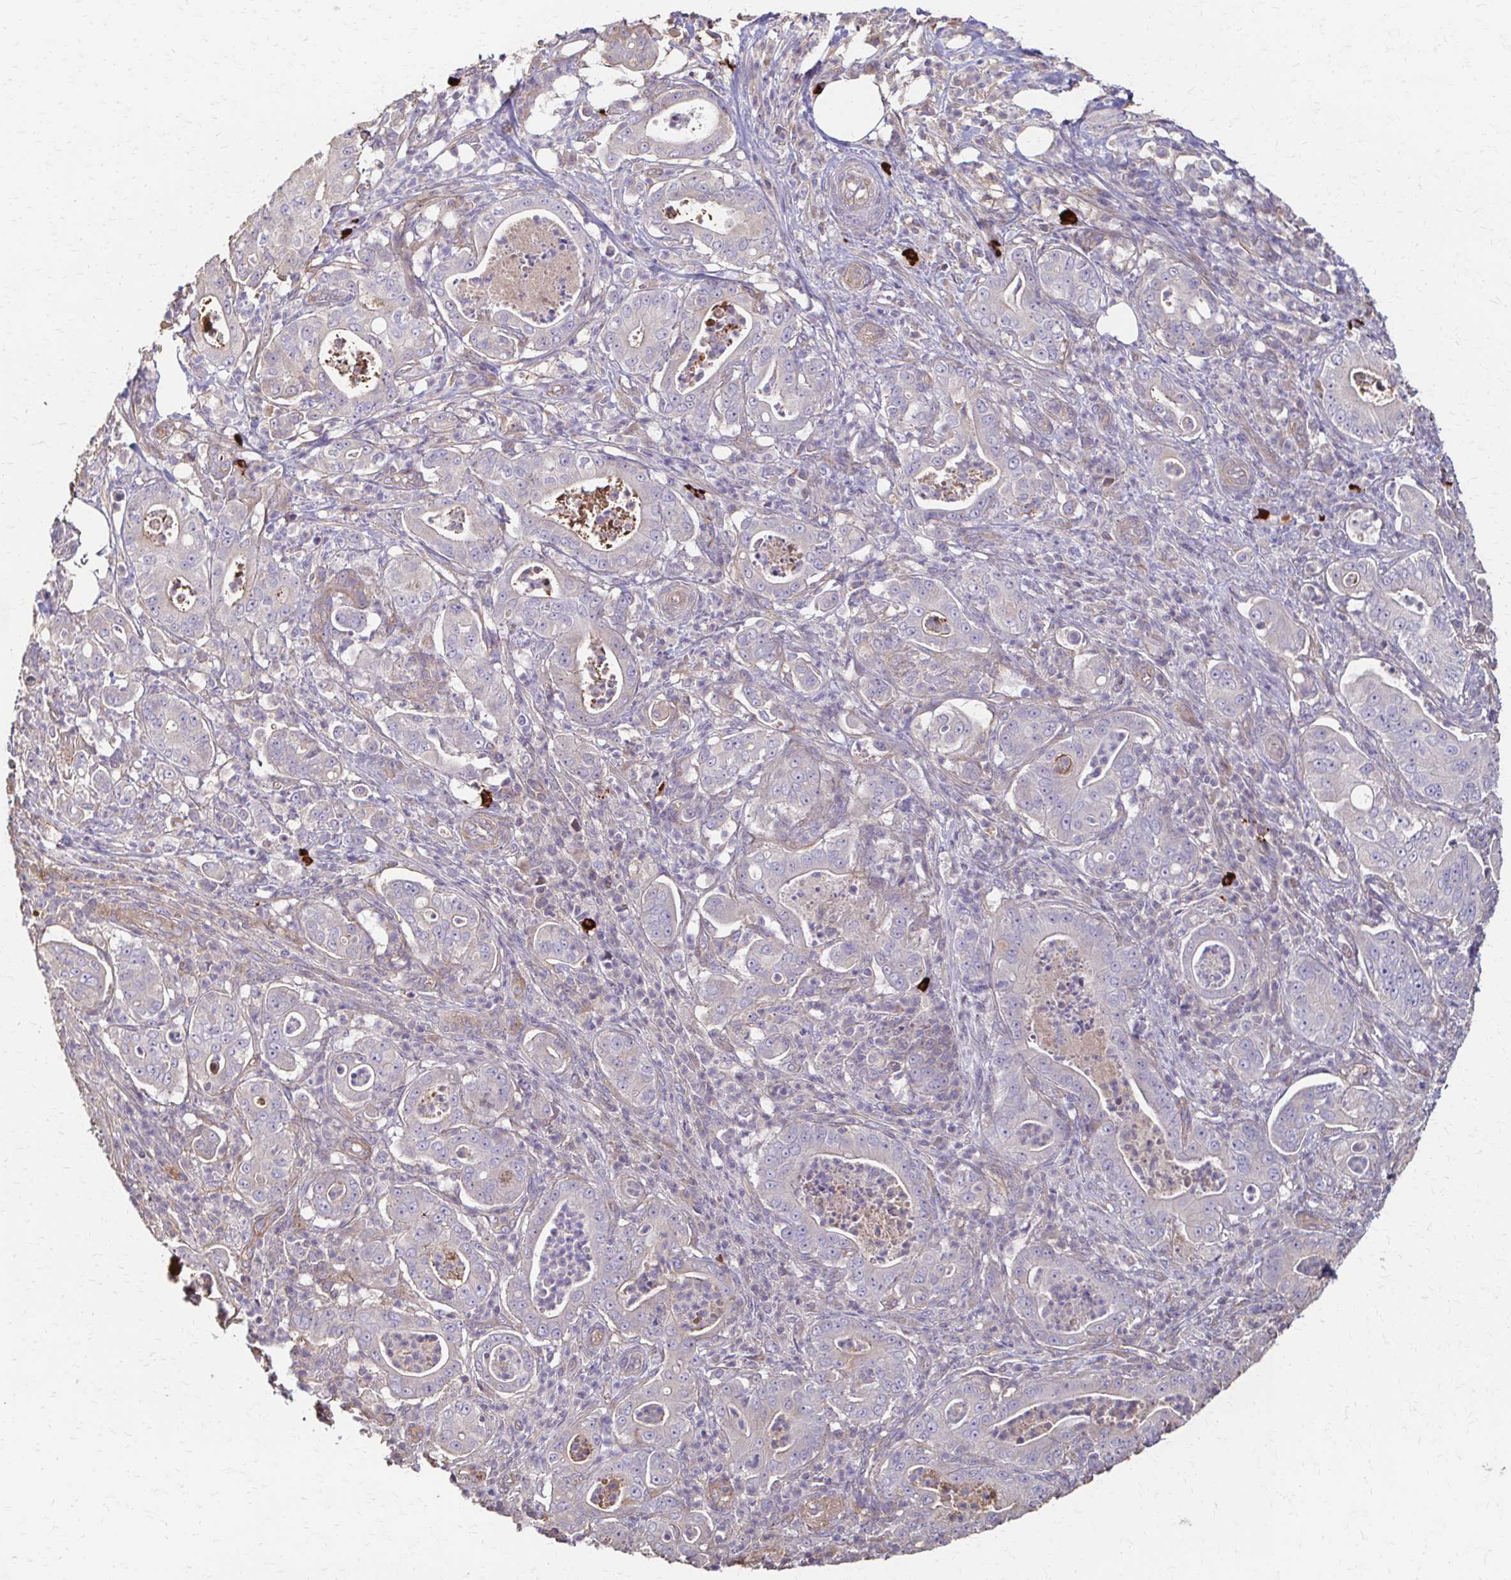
{"staining": {"intensity": "negative", "quantity": "none", "location": "none"}, "tissue": "pancreatic cancer", "cell_type": "Tumor cells", "image_type": "cancer", "snomed": [{"axis": "morphology", "description": "Adenocarcinoma, NOS"}, {"axis": "topography", "description": "Pancreas"}], "caption": "Immunohistochemistry image of neoplastic tissue: pancreatic adenocarcinoma stained with DAB (3,3'-diaminobenzidine) exhibits no significant protein staining in tumor cells.", "gene": "IL18BP", "patient": {"sex": "male", "age": 71}}